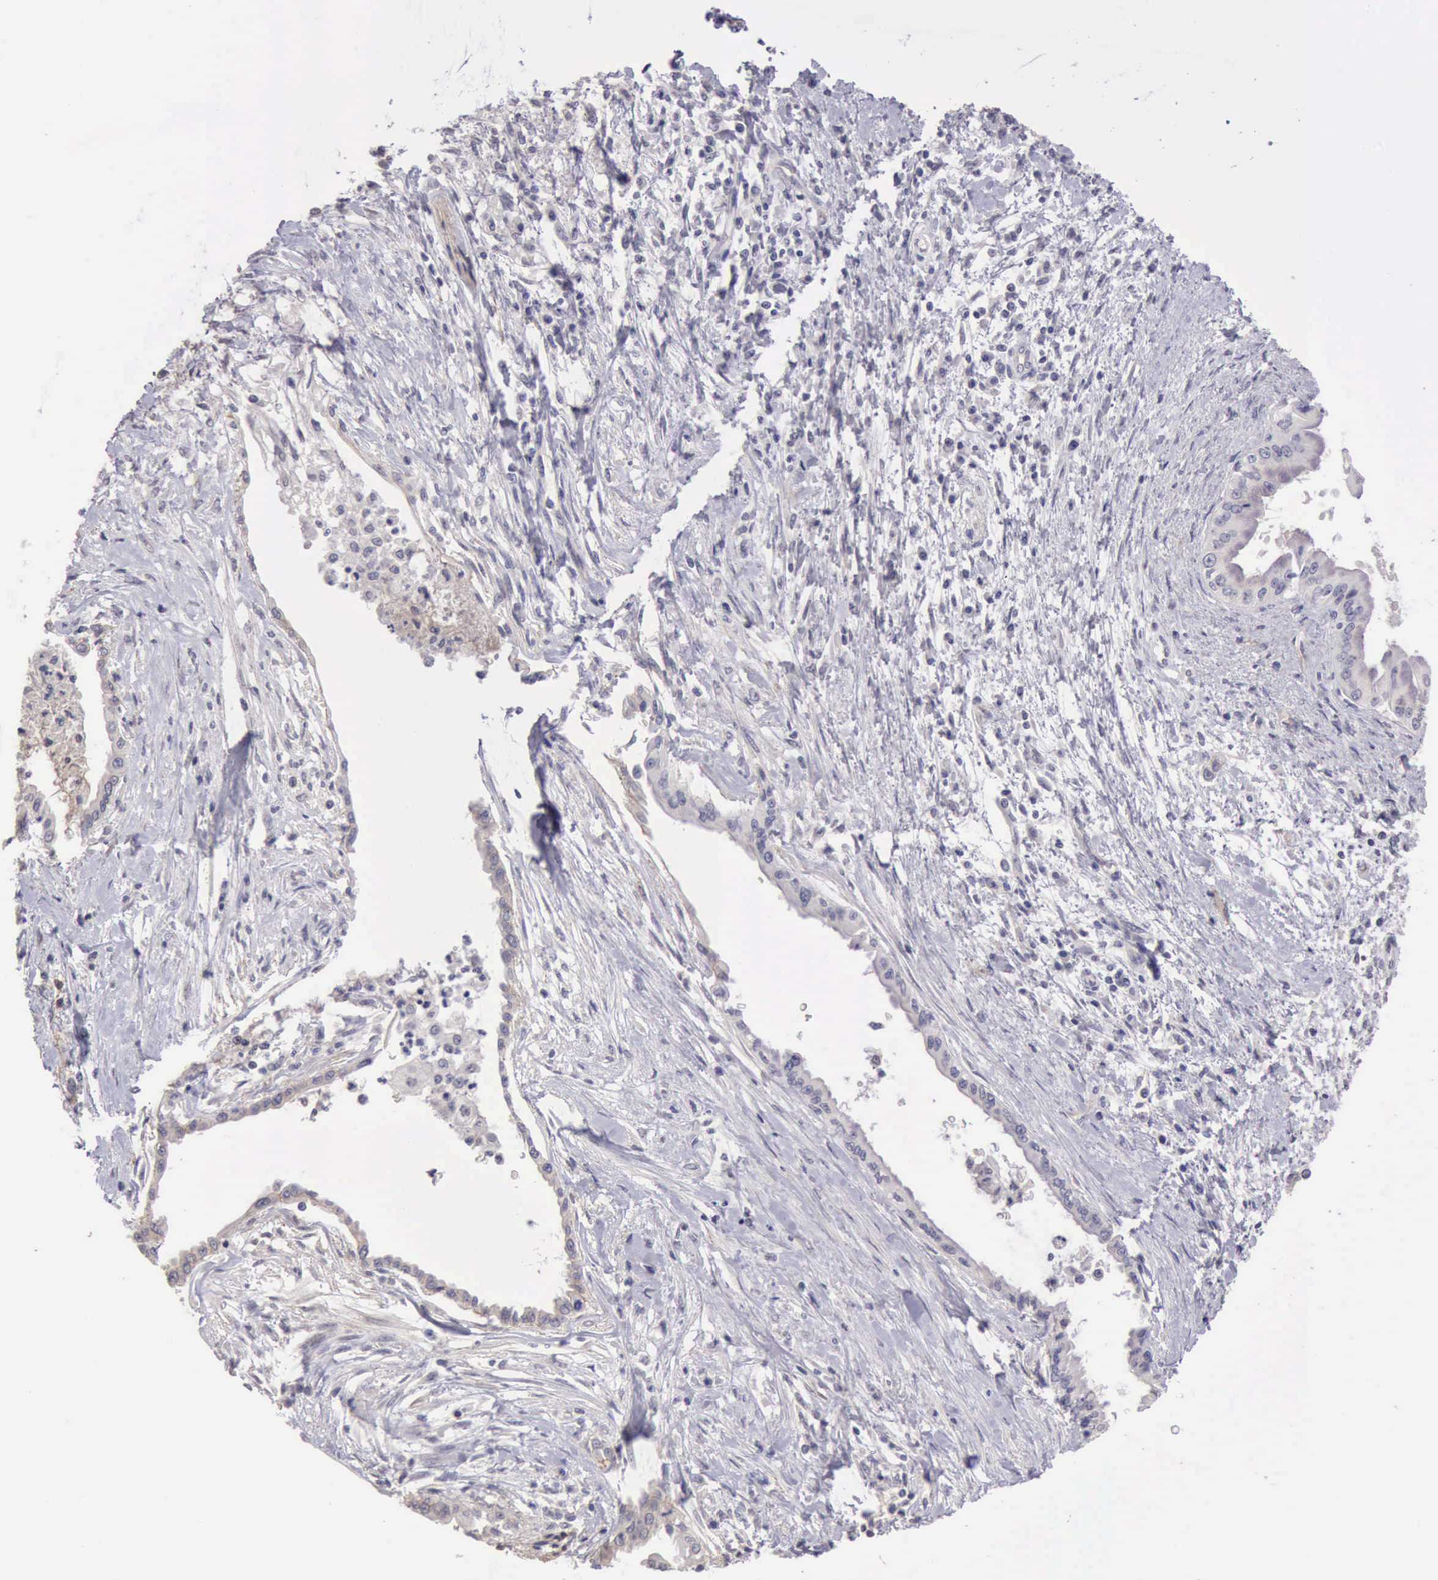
{"staining": {"intensity": "weak", "quantity": "<25%", "location": "cytoplasmic/membranous"}, "tissue": "pancreatic cancer", "cell_type": "Tumor cells", "image_type": "cancer", "snomed": [{"axis": "morphology", "description": "Adenocarcinoma, NOS"}, {"axis": "topography", "description": "Pancreas"}], "caption": "Immunohistochemical staining of human pancreatic cancer shows no significant staining in tumor cells. The staining is performed using DAB brown chromogen with nuclei counter-stained in using hematoxylin.", "gene": "KCND1", "patient": {"sex": "female", "age": 64}}